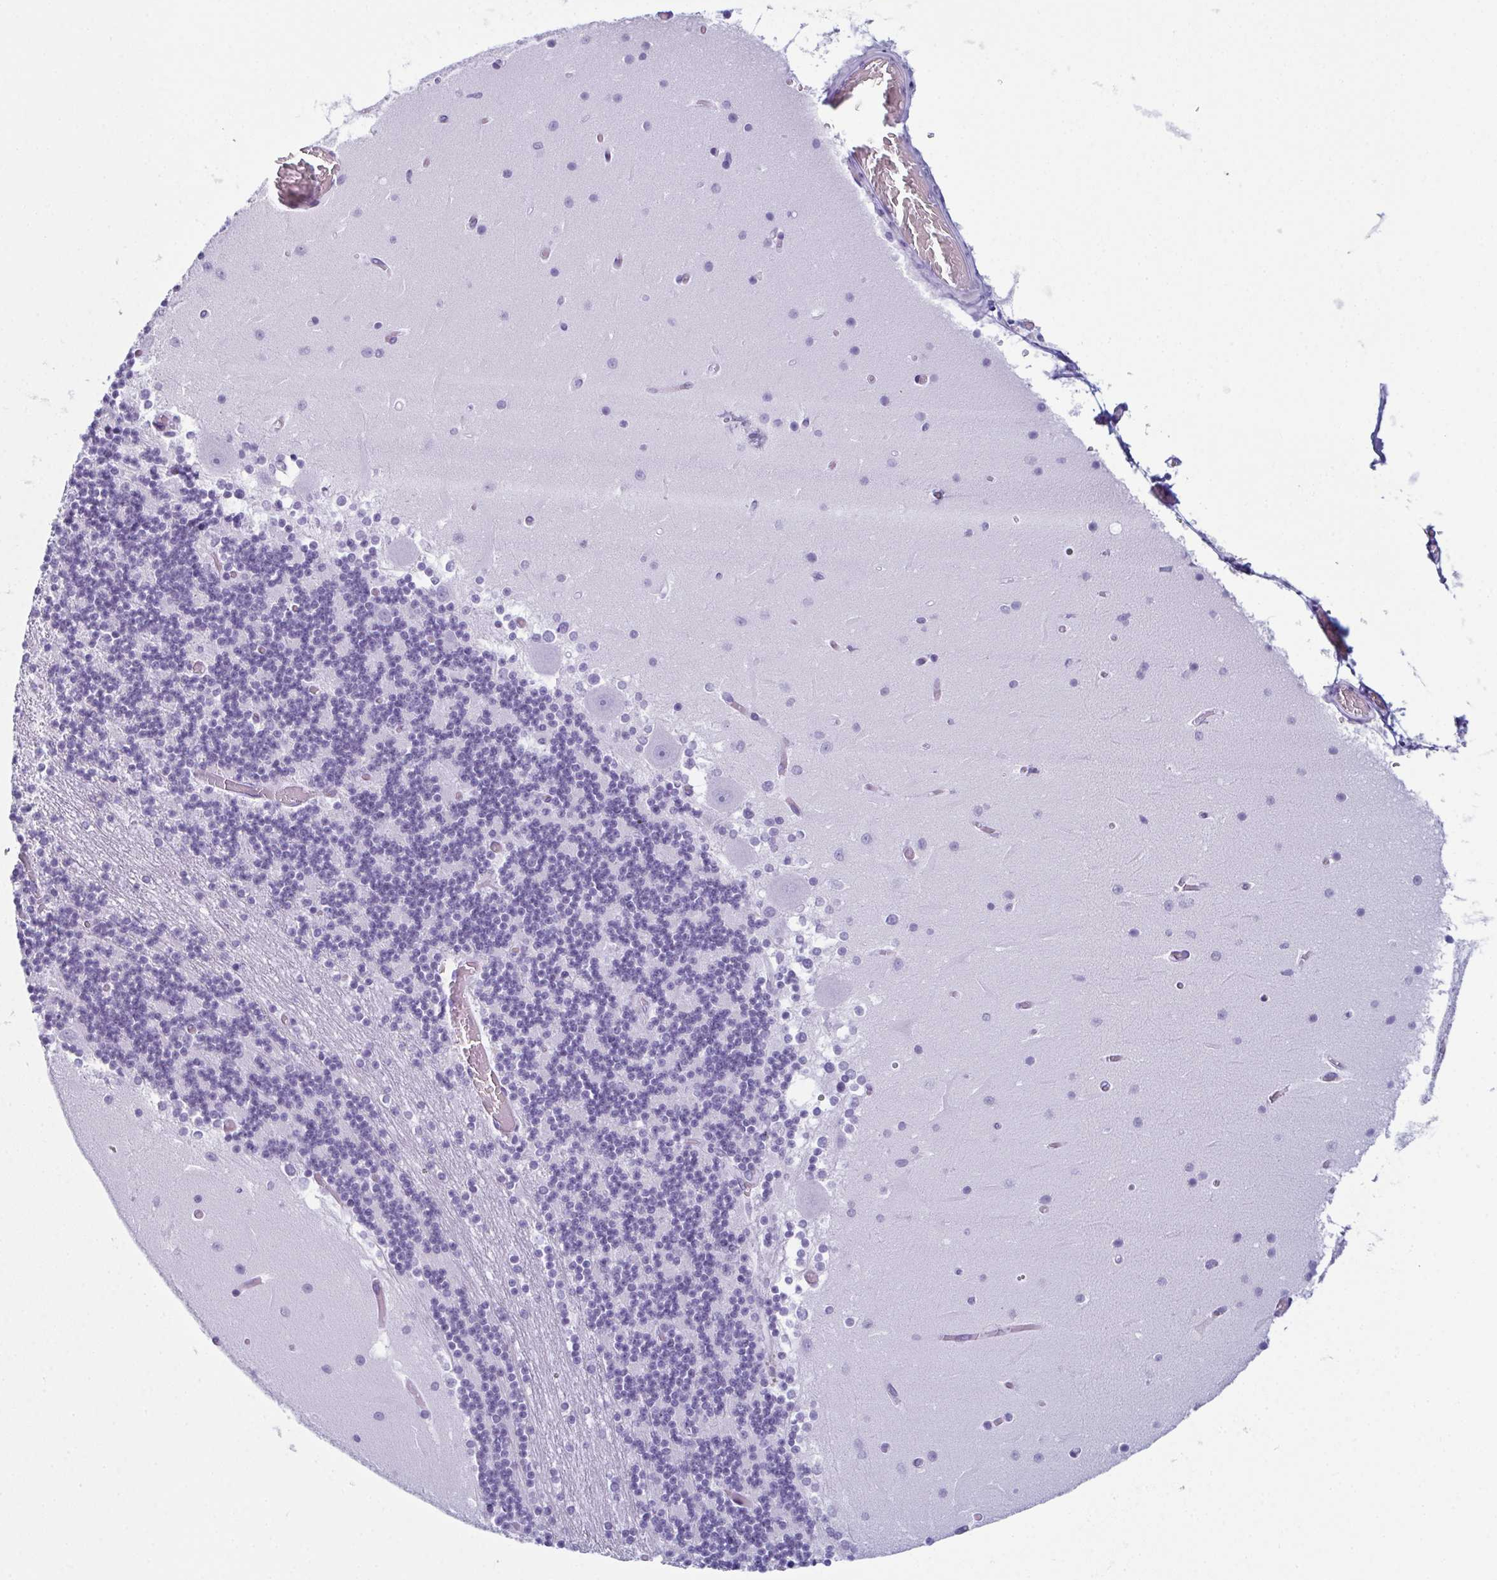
{"staining": {"intensity": "negative", "quantity": "none", "location": "none"}, "tissue": "cerebellum", "cell_type": "Cells in granular layer", "image_type": "normal", "snomed": [{"axis": "morphology", "description": "Normal tissue, NOS"}, {"axis": "topography", "description": "Cerebellum"}], "caption": "Cells in granular layer show no significant staining in normal cerebellum.", "gene": "ENKUR", "patient": {"sex": "female", "age": 28}}